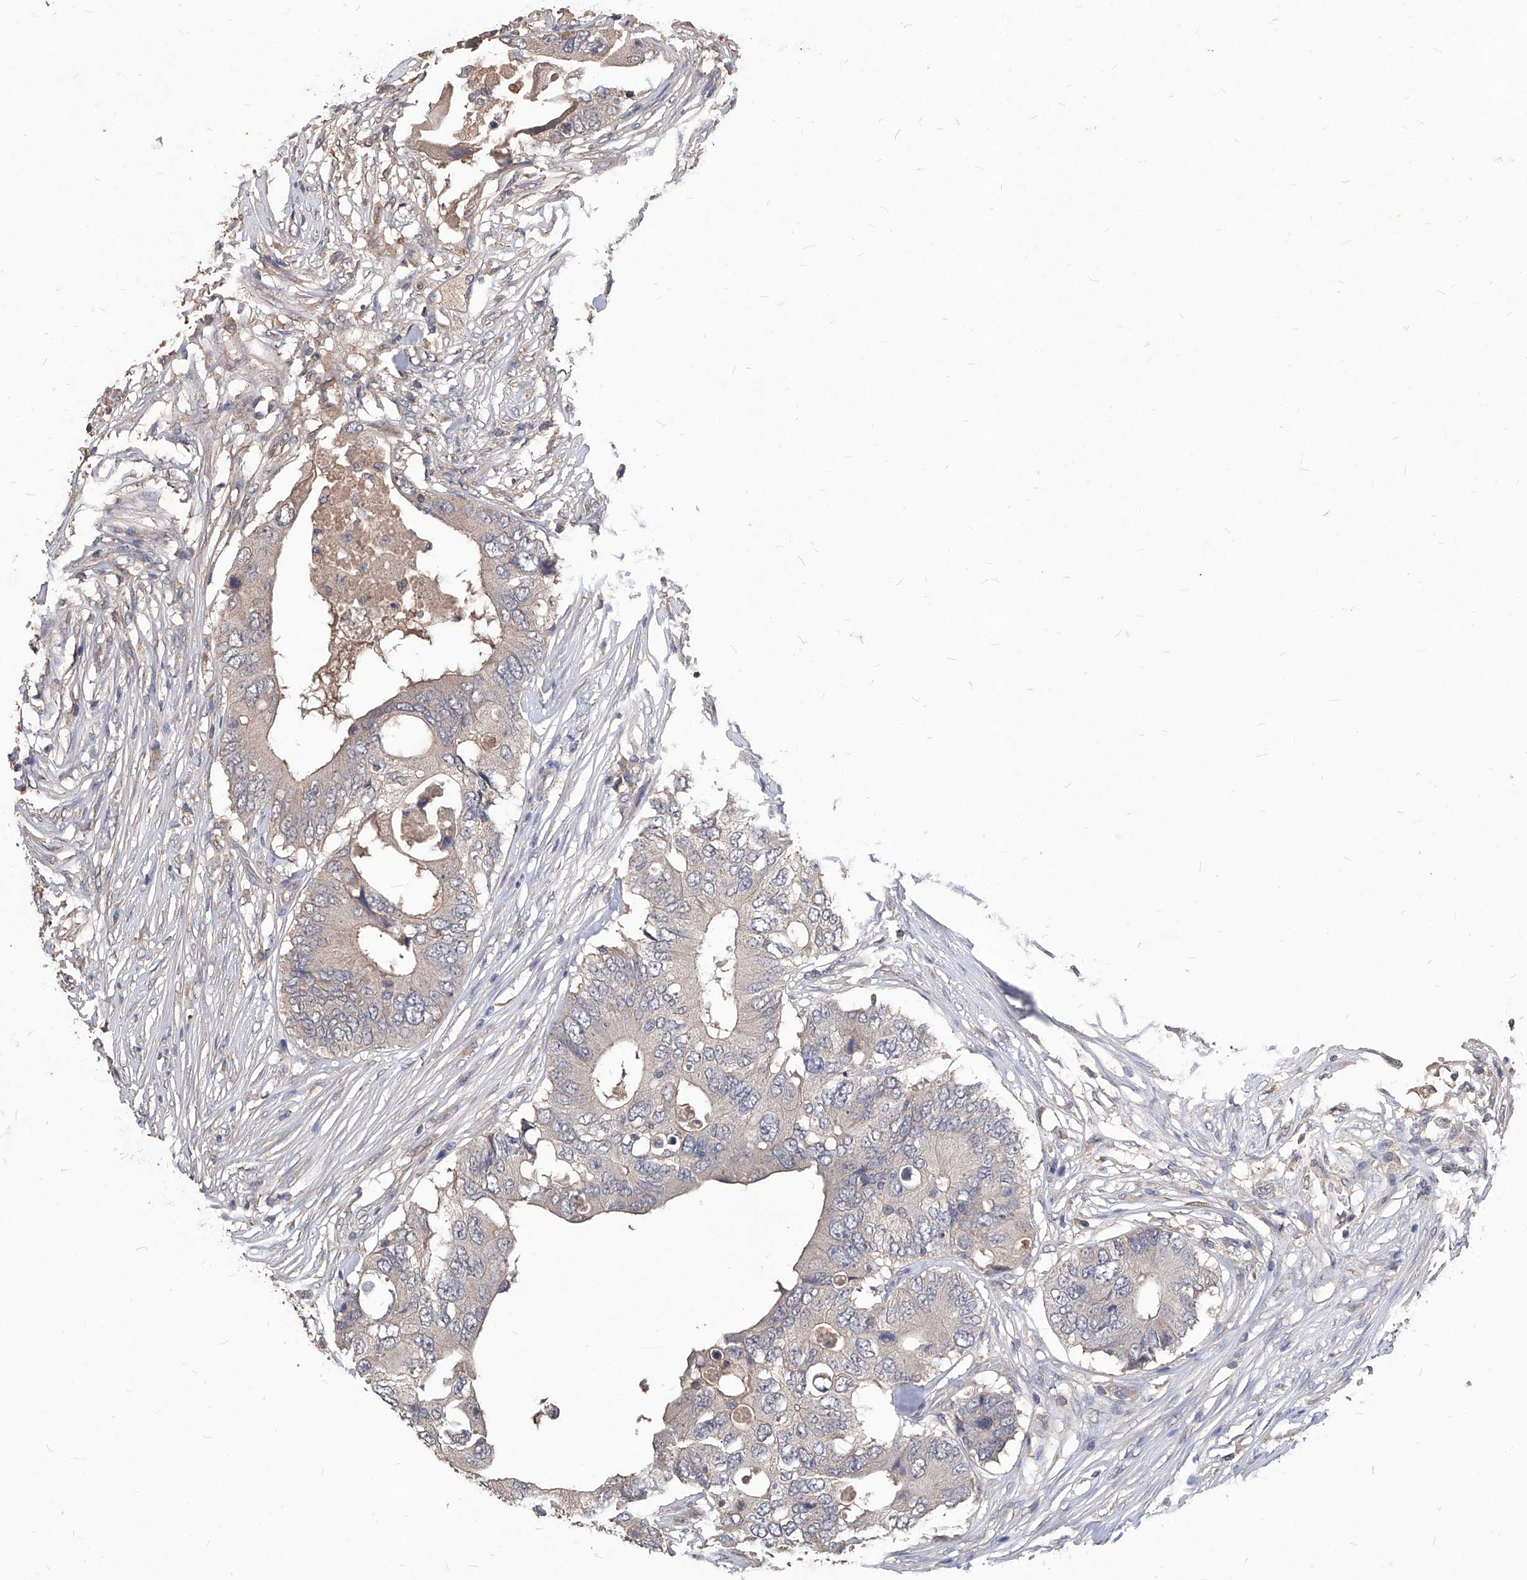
{"staining": {"intensity": "weak", "quantity": "<25%", "location": "cytoplasmic/membranous"}, "tissue": "colorectal cancer", "cell_type": "Tumor cells", "image_type": "cancer", "snomed": [{"axis": "morphology", "description": "Adenocarcinoma, NOS"}, {"axis": "topography", "description": "Colon"}], "caption": "Tumor cells show no significant expression in adenocarcinoma (colorectal).", "gene": "SYNGR1", "patient": {"sex": "male", "age": 71}}